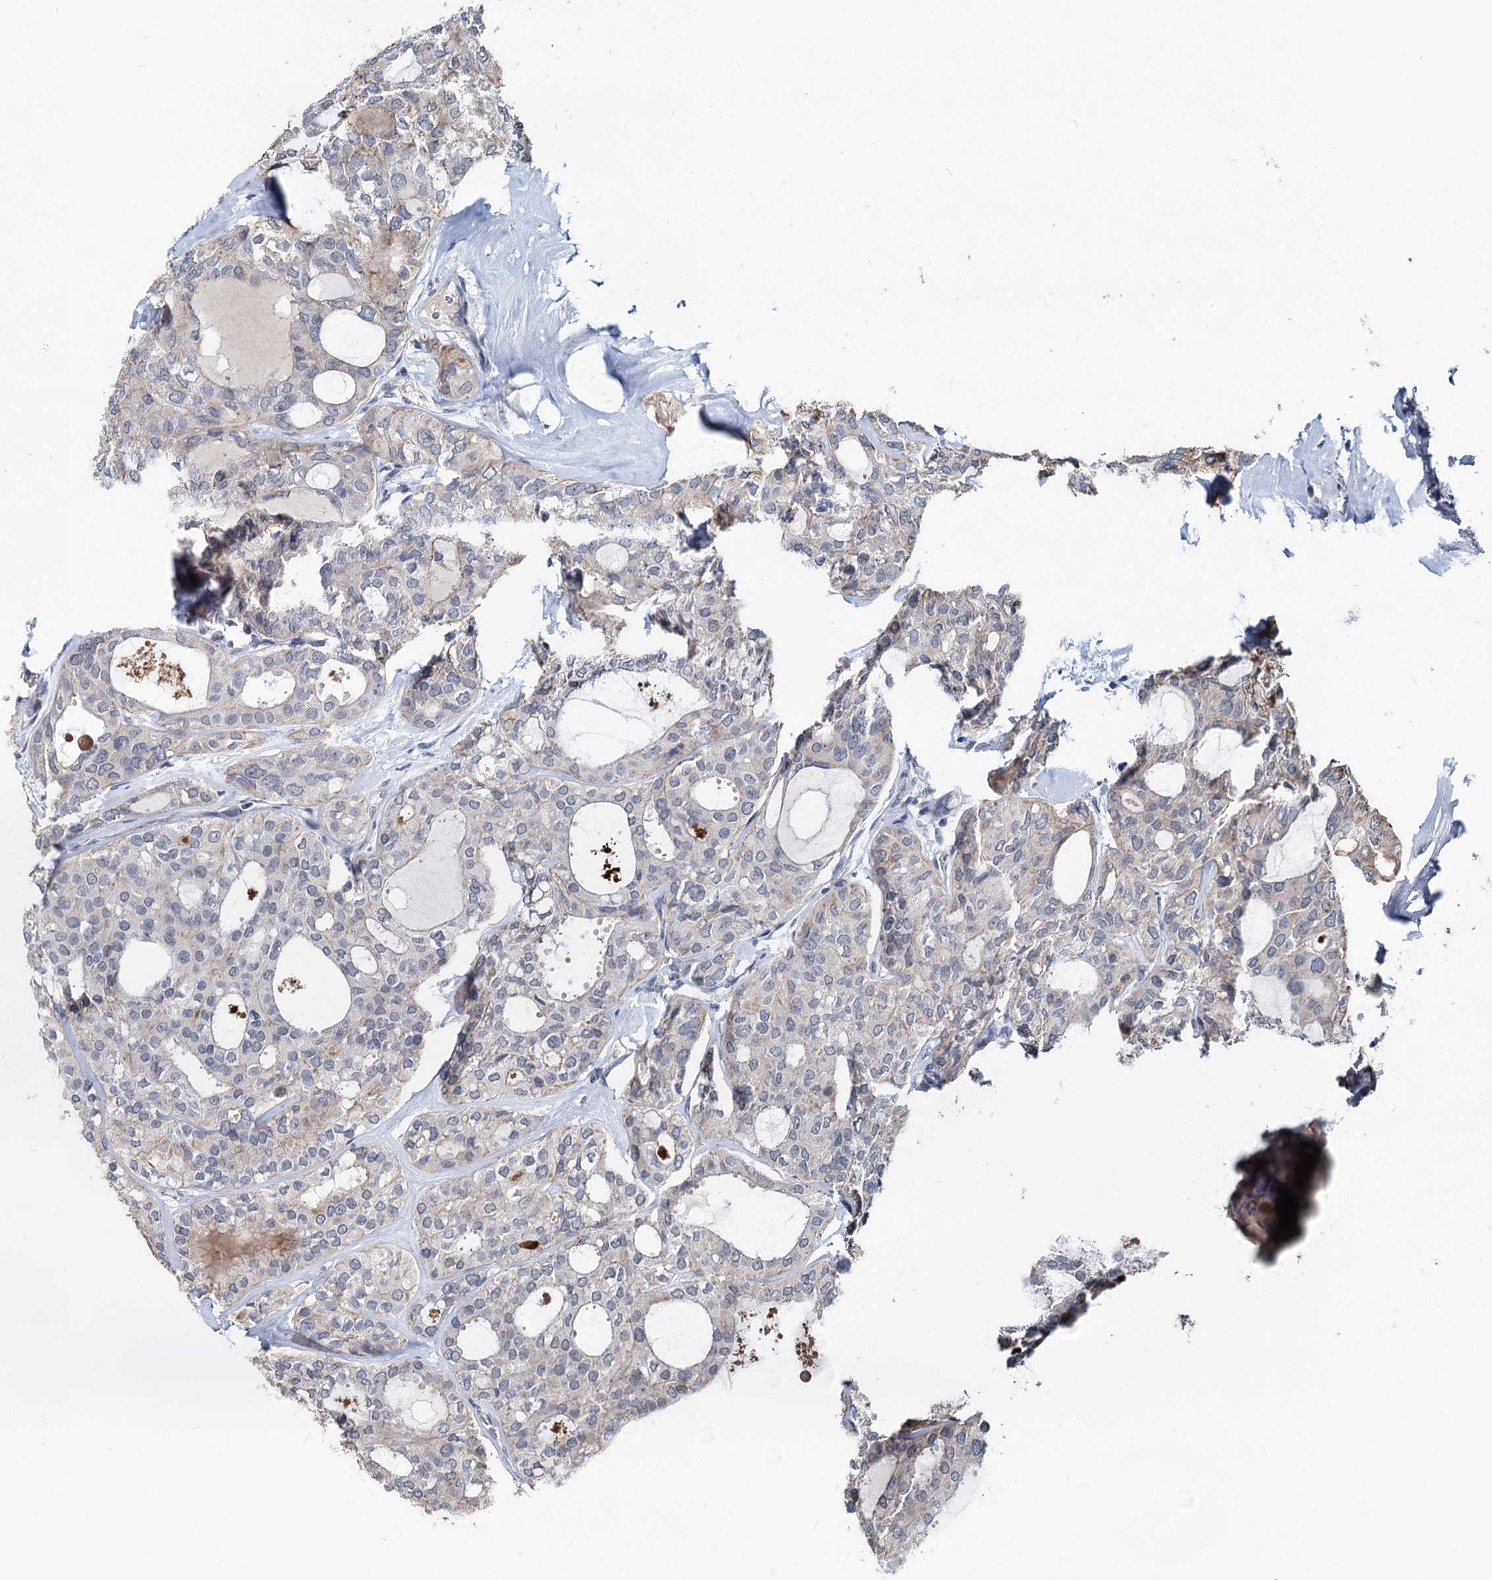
{"staining": {"intensity": "negative", "quantity": "none", "location": "none"}, "tissue": "thyroid cancer", "cell_type": "Tumor cells", "image_type": "cancer", "snomed": [{"axis": "morphology", "description": "Follicular adenoma carcinoma, NOS"}, {"axis": "topography", "description": "Thyroid gland"}], "caption": "The photomicrograph shows no staining of tumor cells in thyroid follicular adenoma carcinoma. The staining is performed using DAB (3,3'-diaminobenzidine) brown chromogen with nuclei counter-stained in using hematoxylin.", "gene": "RITA1", "patient": {"sex": "male", "age": 75}}